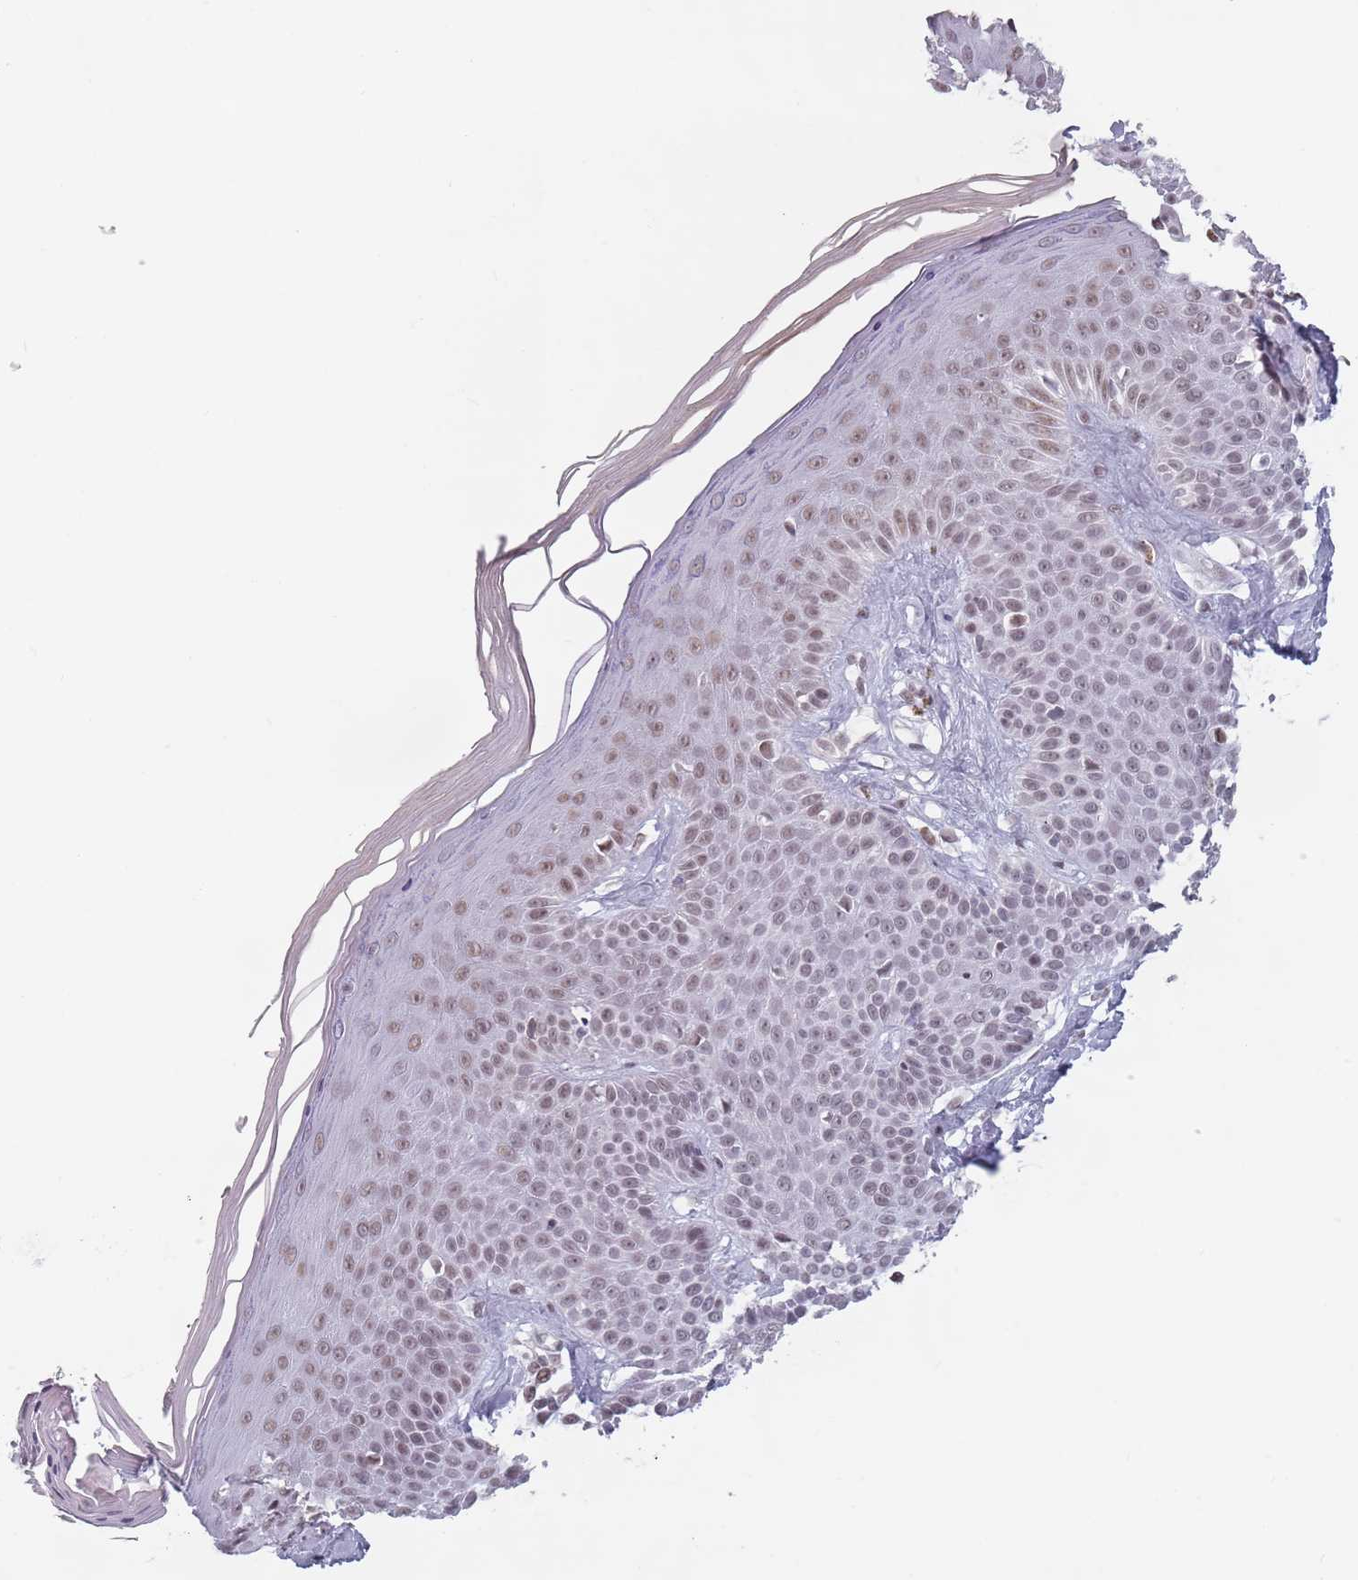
{"staining": {"intensity": "weak", "quantity": ">75%", "location": "nuclear"}, "tissue": "skin", "cell_type": "Fibroblasts", "image_type": "normal", "snomed": [{"axis": "morphology", "description": "Normal tissue, NOS"}, {"axis": "topography", "description": "Skin"}], "caption": "Protein expression by immunohistochemistry (IHC) exhibits weak nuclear staining in about >75% of fibroblasts in unremarkable skin. (DAB (3,3'-diaminobenzidine) IHC, brown staining for protein, blue staining for nuclei).", "gene": "PTCHD1", "patient": {"sex": "female", "age": 58}}